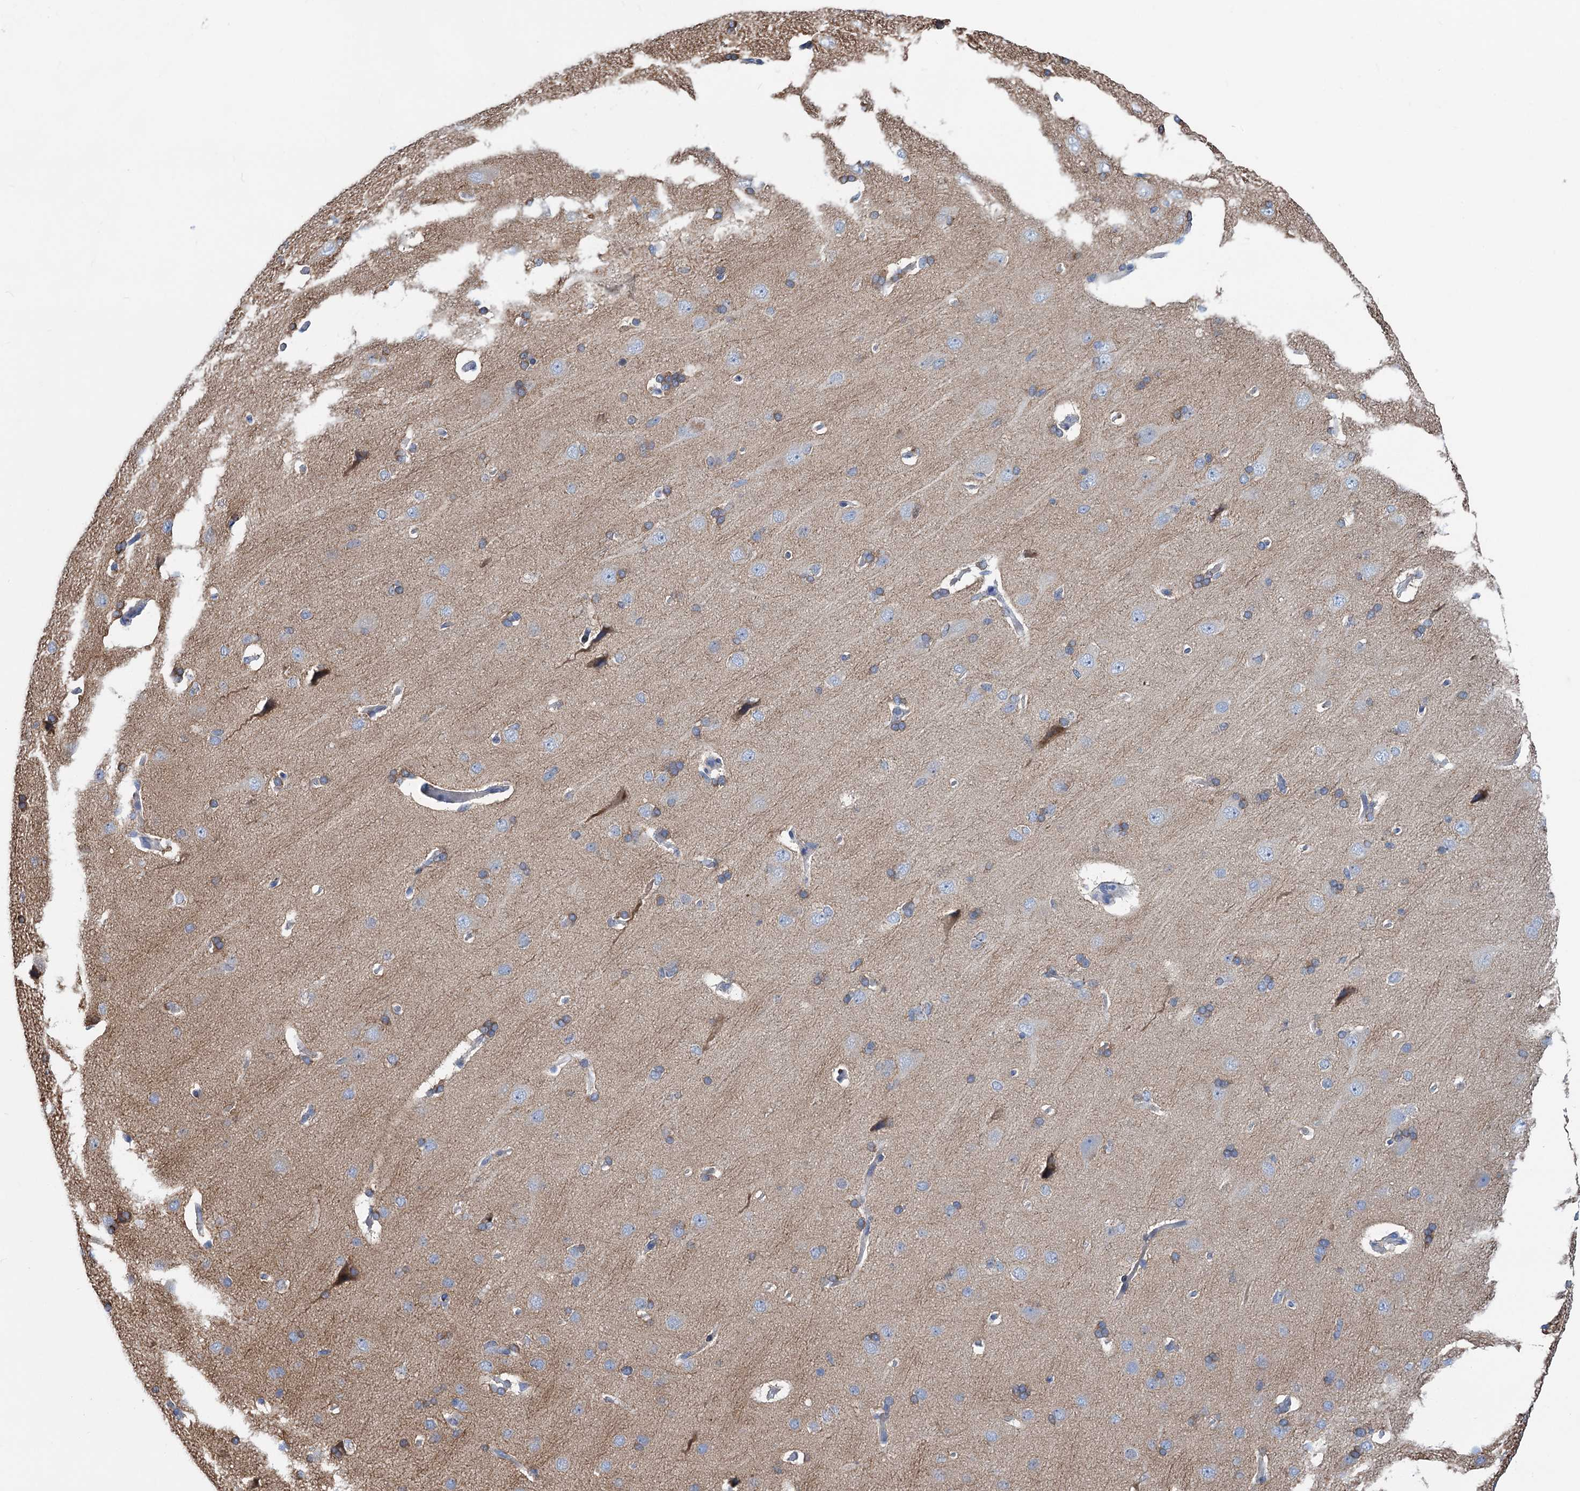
{"staining": {"intensity": "negative", "quantity": "none", "location": "none"}, "tissue": "cerebral cortex", "cell_type": "Endothelial cells", "image_type": "normal", "snomed": [{"axis": "morphology", "description": "Normal tissue, NOS"}, {"axis": "topography", "description": "Cerebral cortex"}], "caption": "High magnification brightfield microscopy of unremarkable cerebral cortex stained with DAB (3,3'-diaminobenzidine) (brown) and counterstained with hematoxylin (blue): endothelial cells show no significant expression. The staining was performed using DAB to visualize the protein expression in brown, while the nuclei were stained in blue with hematoxylin (Magnification: 20x).", "gene": "CHDH", "patient": {"sex": "male", "age": 62}}